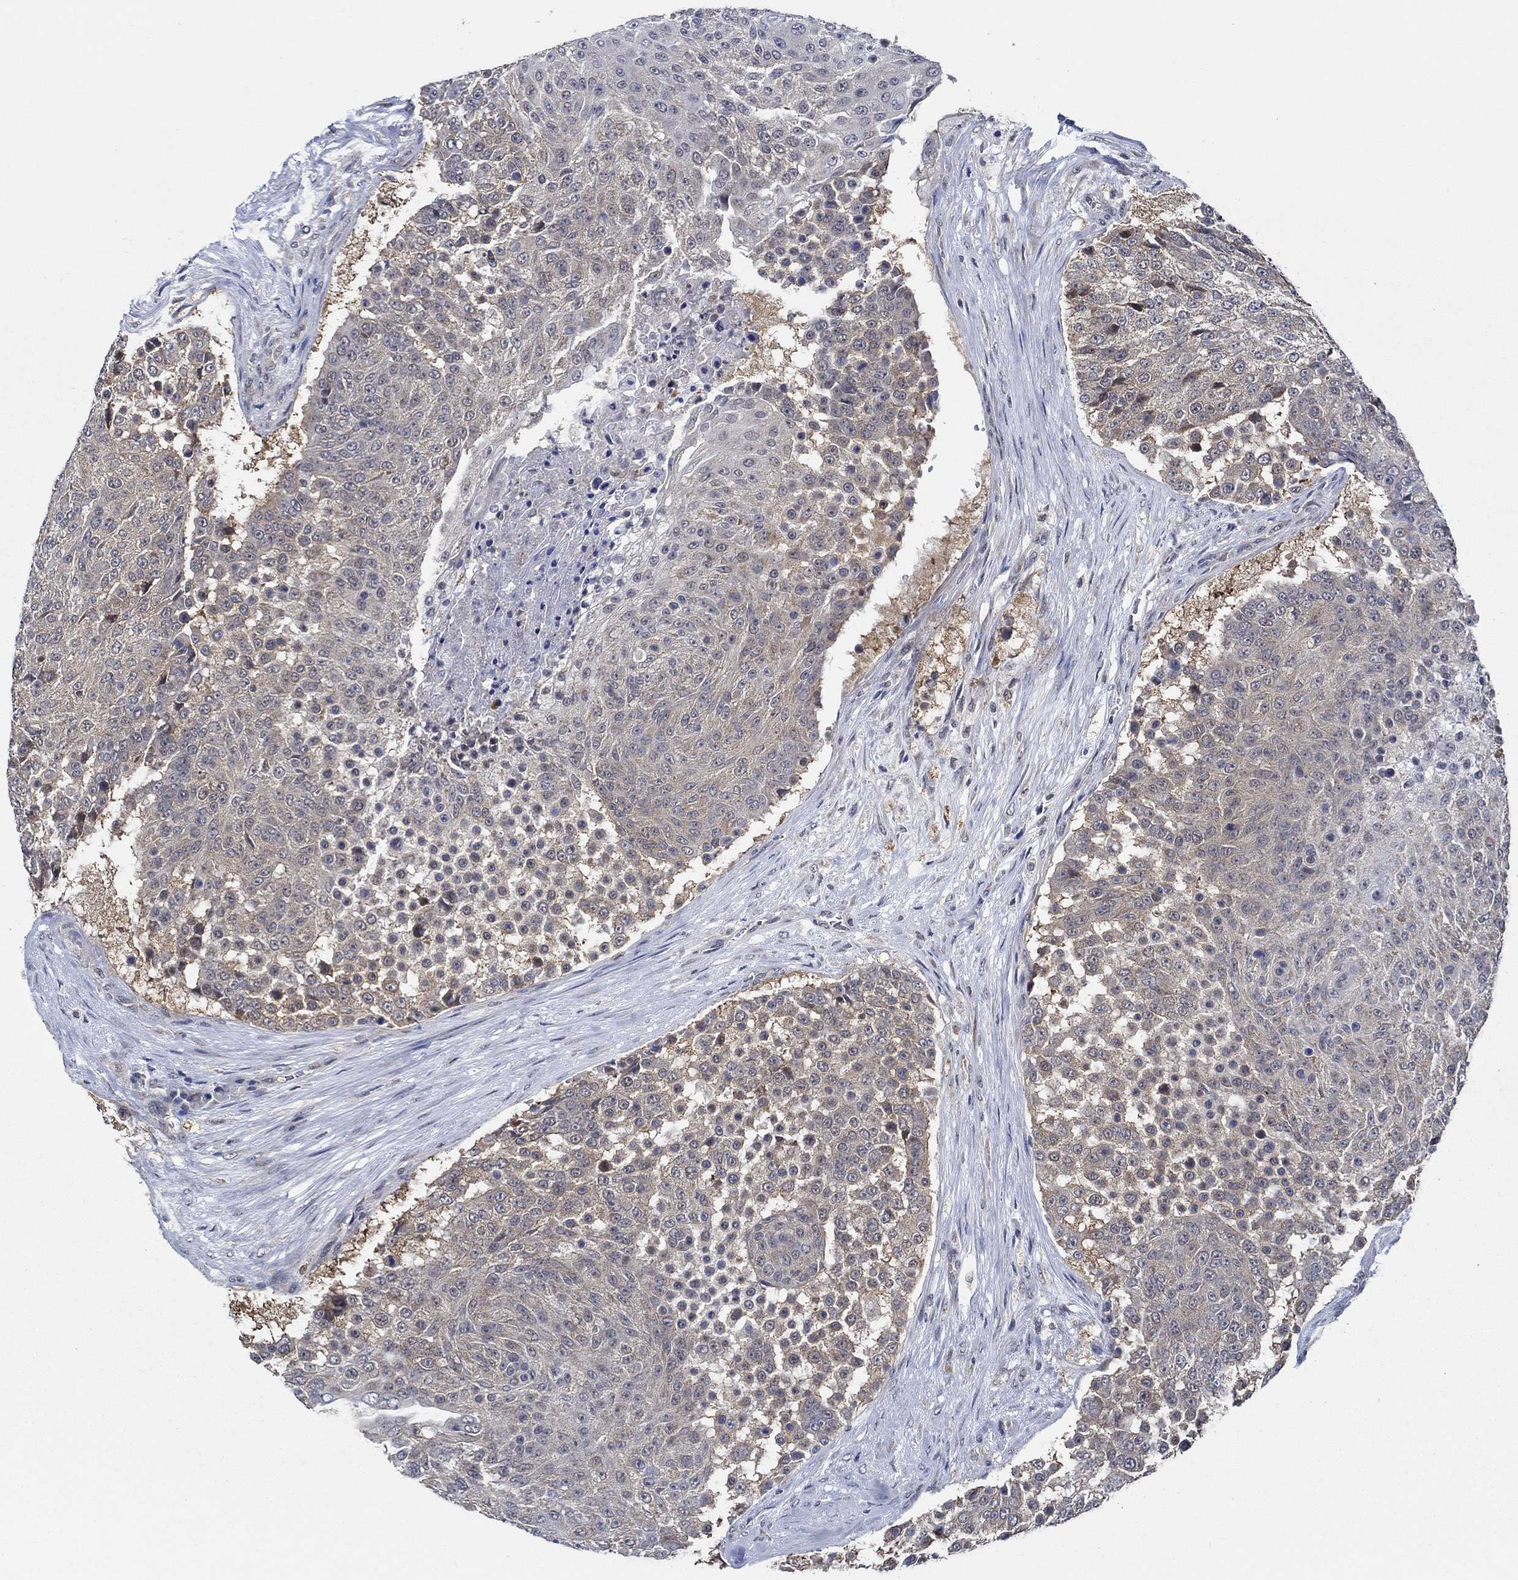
{"staining": {"intensity": "weak", "quantity": "<25%", "location": "cytoplasmic/membranous"}, "tissue": "urothelial cancer", "cell_type": "Tumor cells", "image_type": "cancer", "snomed": [{"axis": "morphology", "description": "Urothelial carcinoma, High grade"}, {"axis": "topography", "description": "Urinary bladder"}], "caption": "This image is of urothelial cancer stained with IHC to label a protein in brown with the nuclei are counter-stained blue. There is no expression in tumor cells. Nuclei are stained in blue.", "gene": "DACT1", "patient": {"sex": "female", "age": 63}}